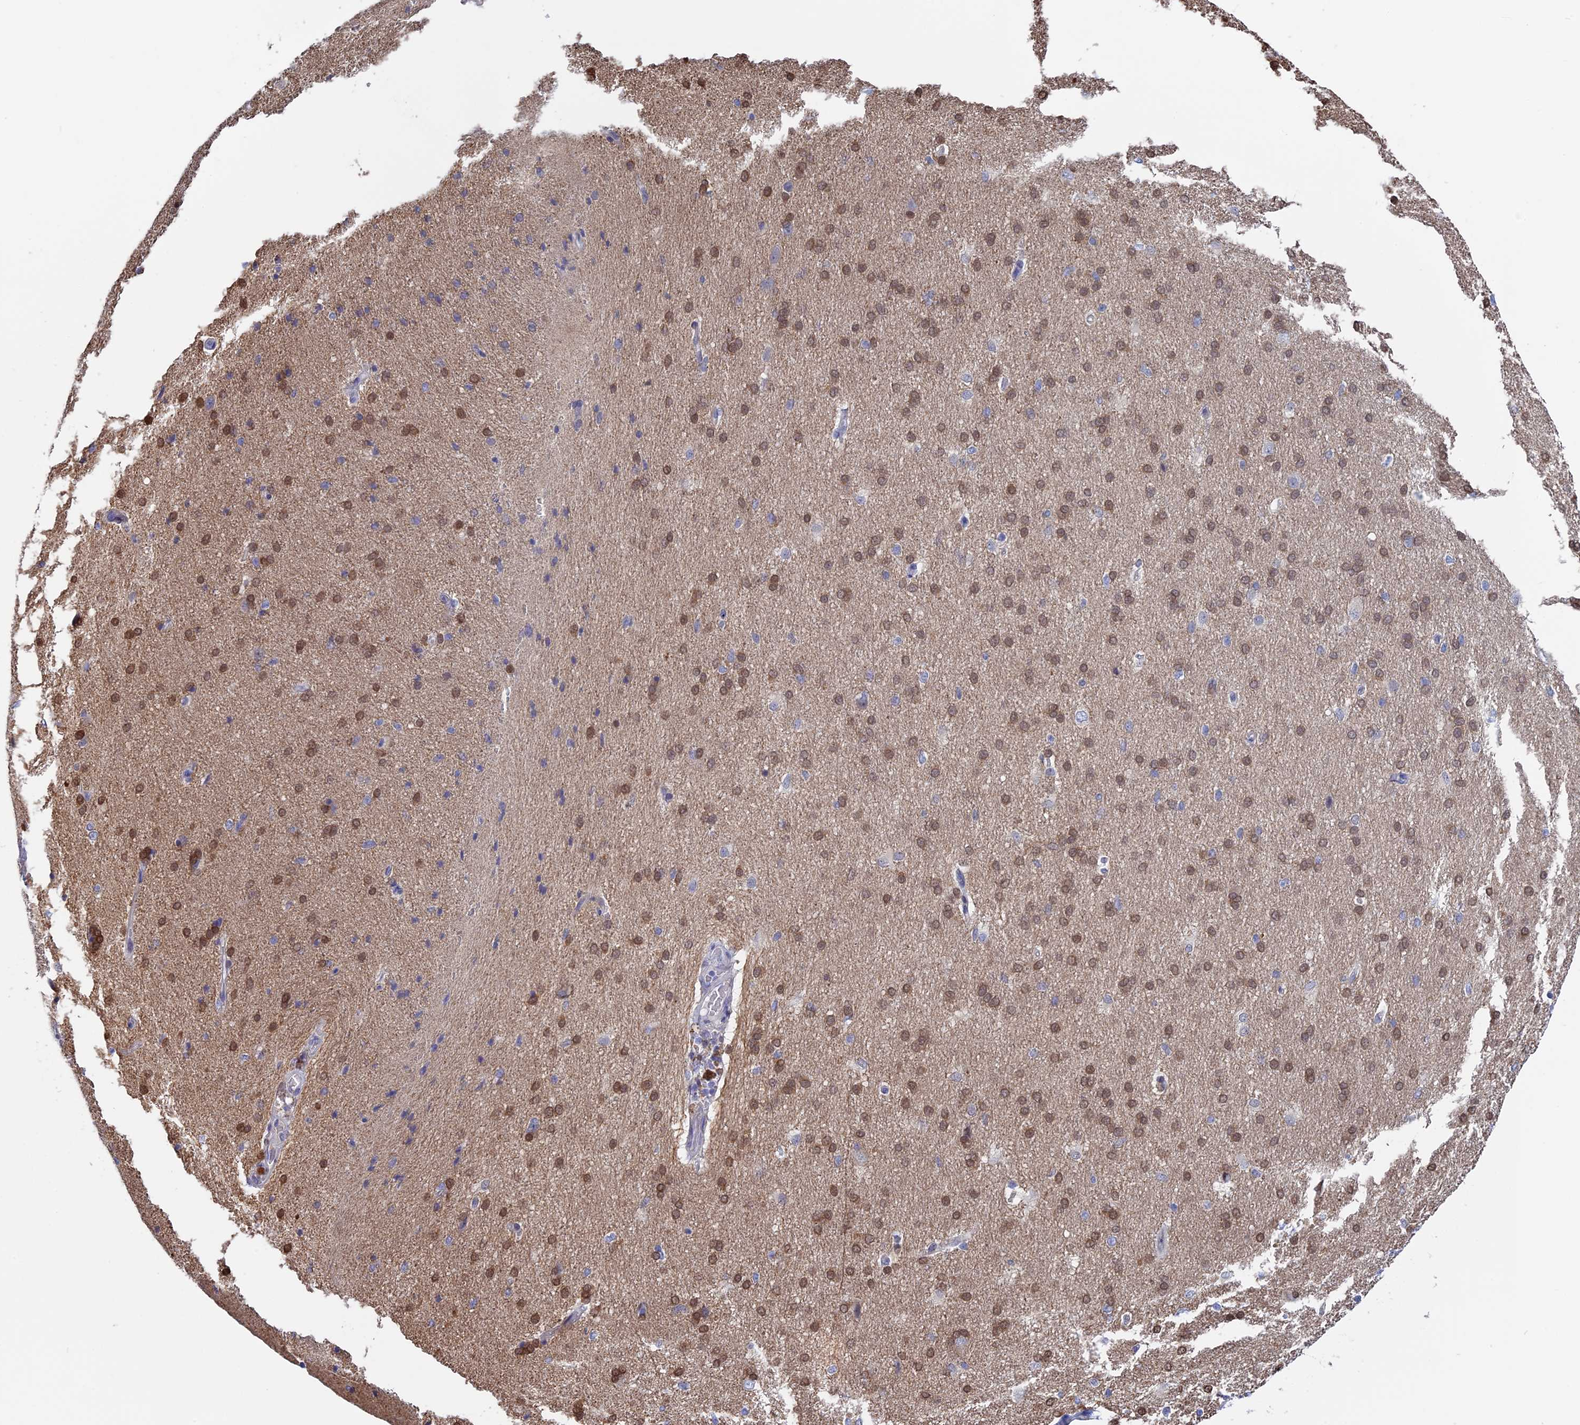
{"staining": {"intensity": "negative", "quantity": "none", "location": "none"}, "tissue": "cerebral cortex", "cell_type": "Endothelial cells", "image_type": "normal", "snomed": [{"axis": "morphology", "description": "Normal tissue, NOS"}, {"axis": "topography", "description": "Cerebral cortex"}], "caption": "The IHC histopathology image has no significant positivity in endothelial cells of cerebral cortex. (DAB IHC with hematoxylin counter stain).", "gene": "SLC26A1", "patient": {"sex": "male", "age": 62}}